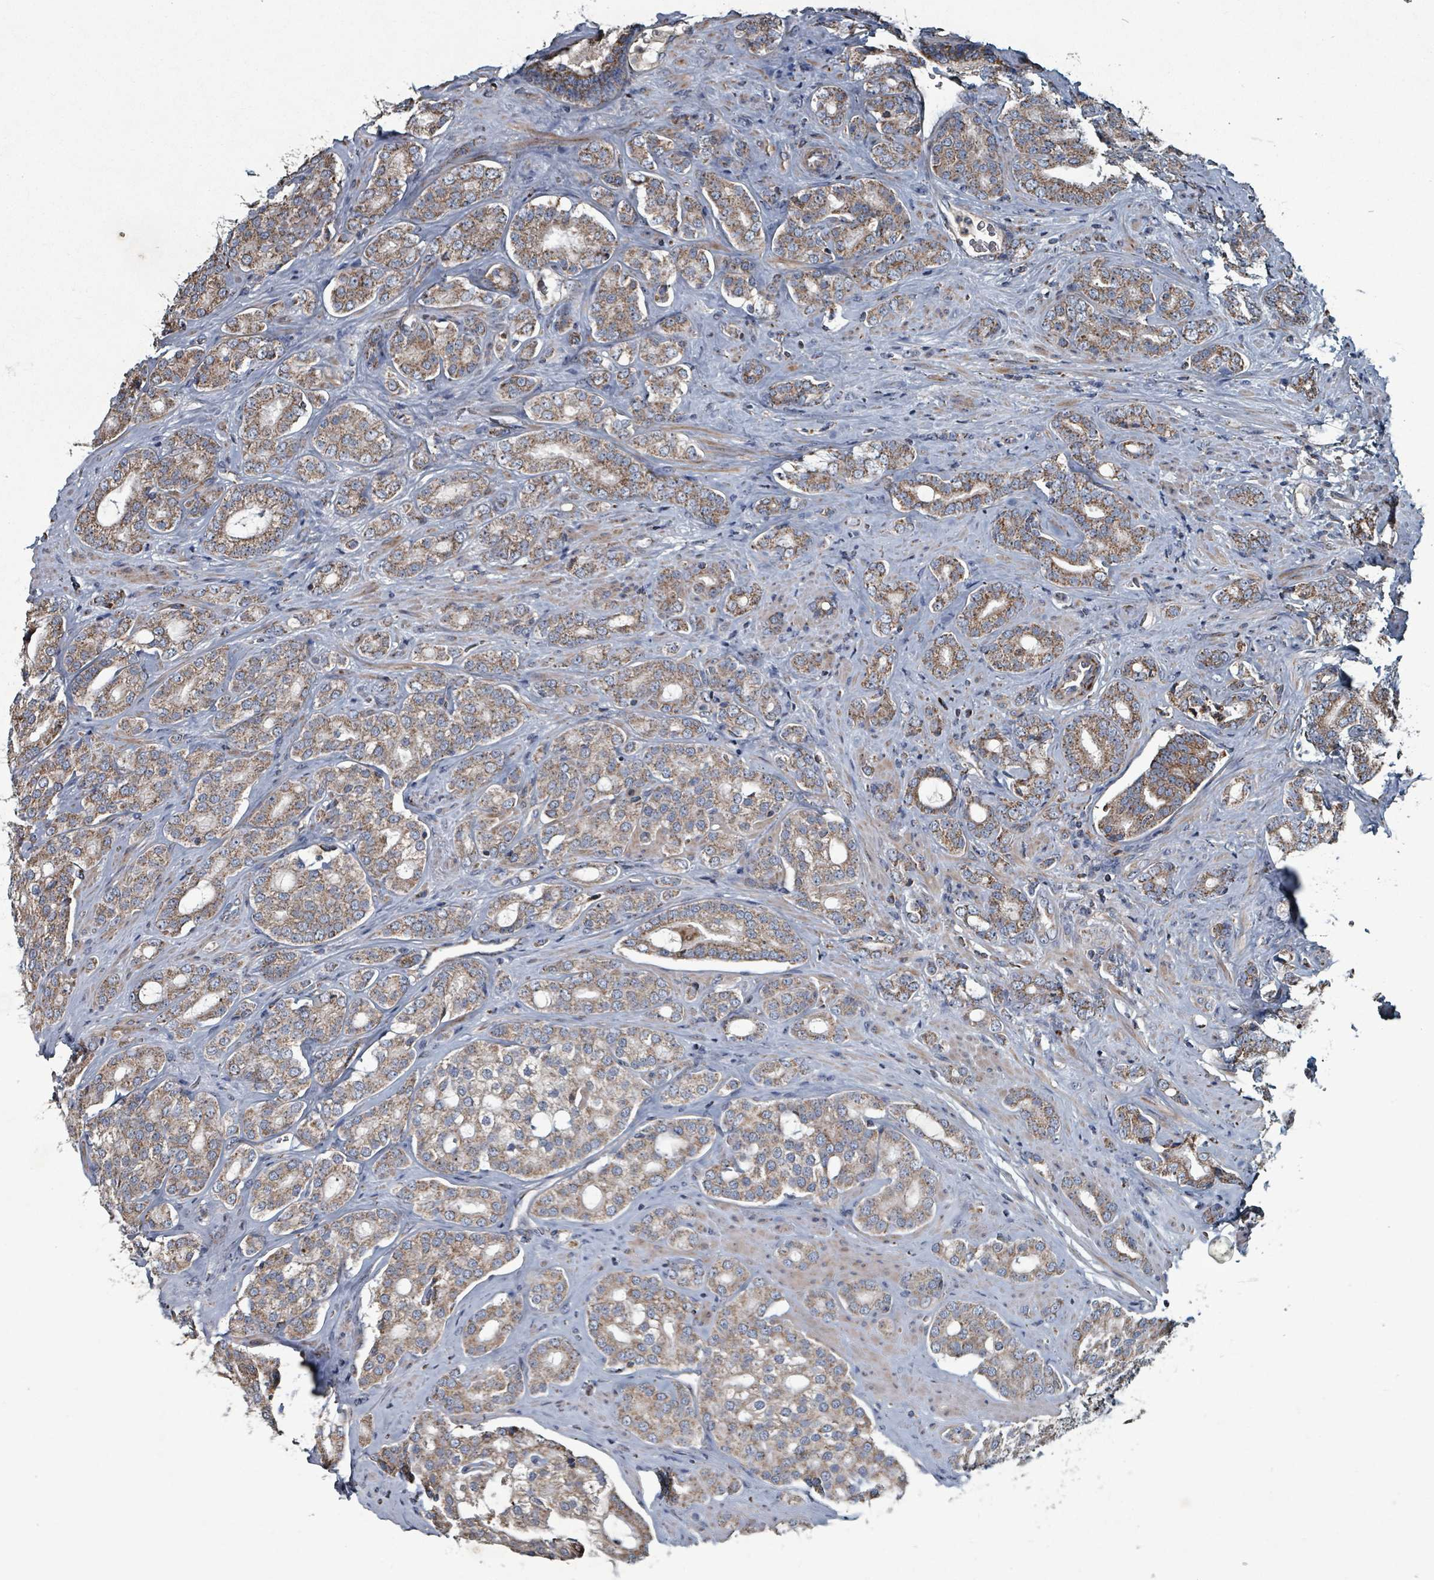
{"staining": {"intensity": "moderate", "quantity": ">75%", "location": "cytoplasmic/membranous"}, "tissue": "prostate cancer", "cell_type": "Tumor cells", "image_type": "cancer", "snomed": [{"axis": "morphology", "description": "Adenocarcinoma, High grade"}, {"axis": "topography", "description": "Prostate"}], "caption": "Protein staining of prostate cancer (adenocarcinoma (high-grade)) tissue demonstrates moderate cytoplasmic/membranous expression in approximately >75% of tumor cells.", "gene": "ABHD18", "patient": {"sex": "male", "age": 63}}